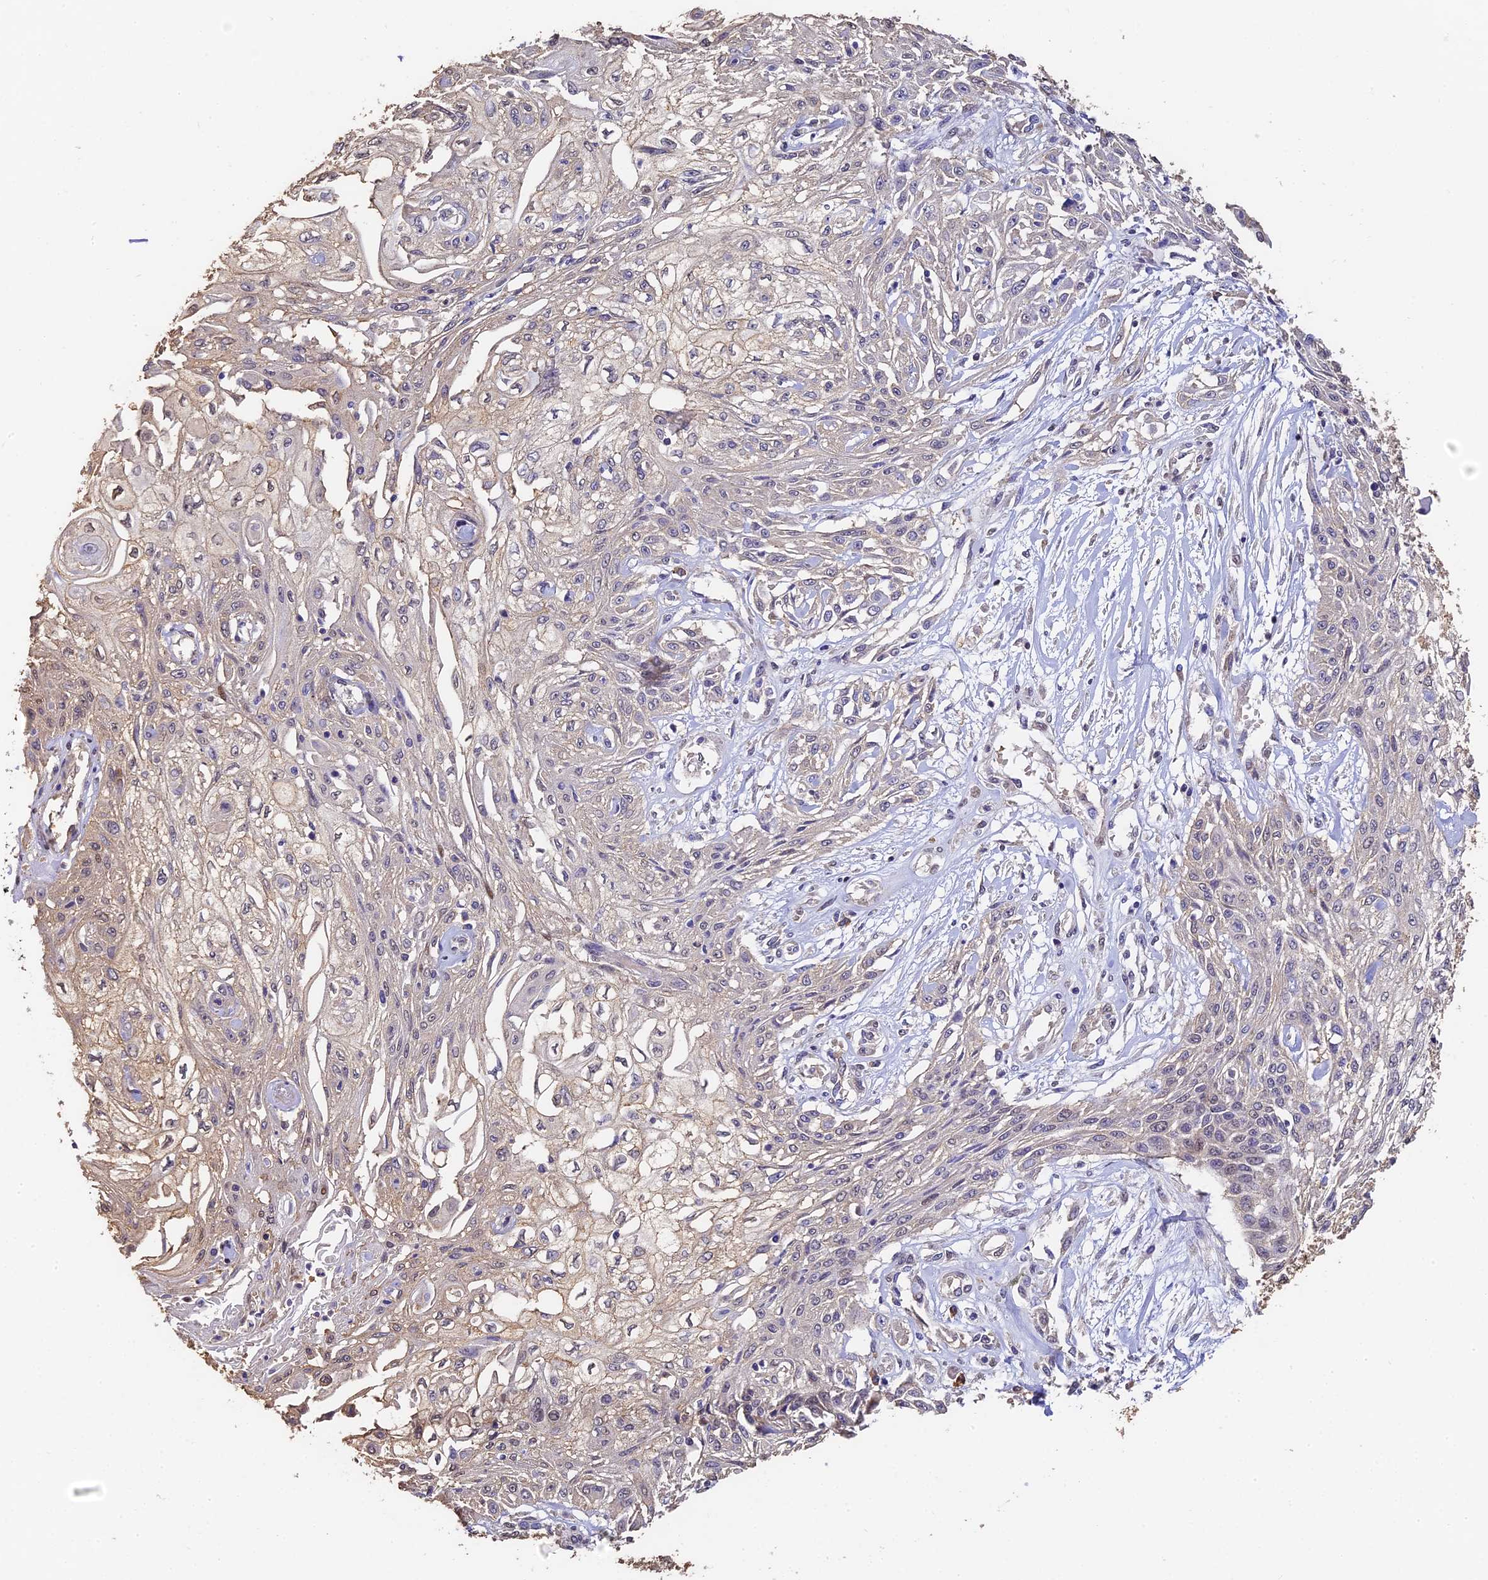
{"staining": {"intensity": "negative", "quantity": "none", "location": "none"}, "tissue": "skin cancer", "cell_type": "Tumor cells", "image_type": "cancer", "snomed": [{"axis": "morphology", "description": "Squamous cell carcinoma, NOS"}, {"axis": "morphology", "description": "Squamous cell carcinoma, metastatic, NOS"}, {"axis": "topography", "description": "Skin"}, {"axis": "topography", "description": "Lymph node"}], "caption": "DAB (3,3'-diaminobenzidine) immunohistochemical staining of skin squamous cell carcinoma exhibits no significant positivity in tumor cells.", "gene": "SLC11A1", "patient": {"sex": "male", "age": 75}}